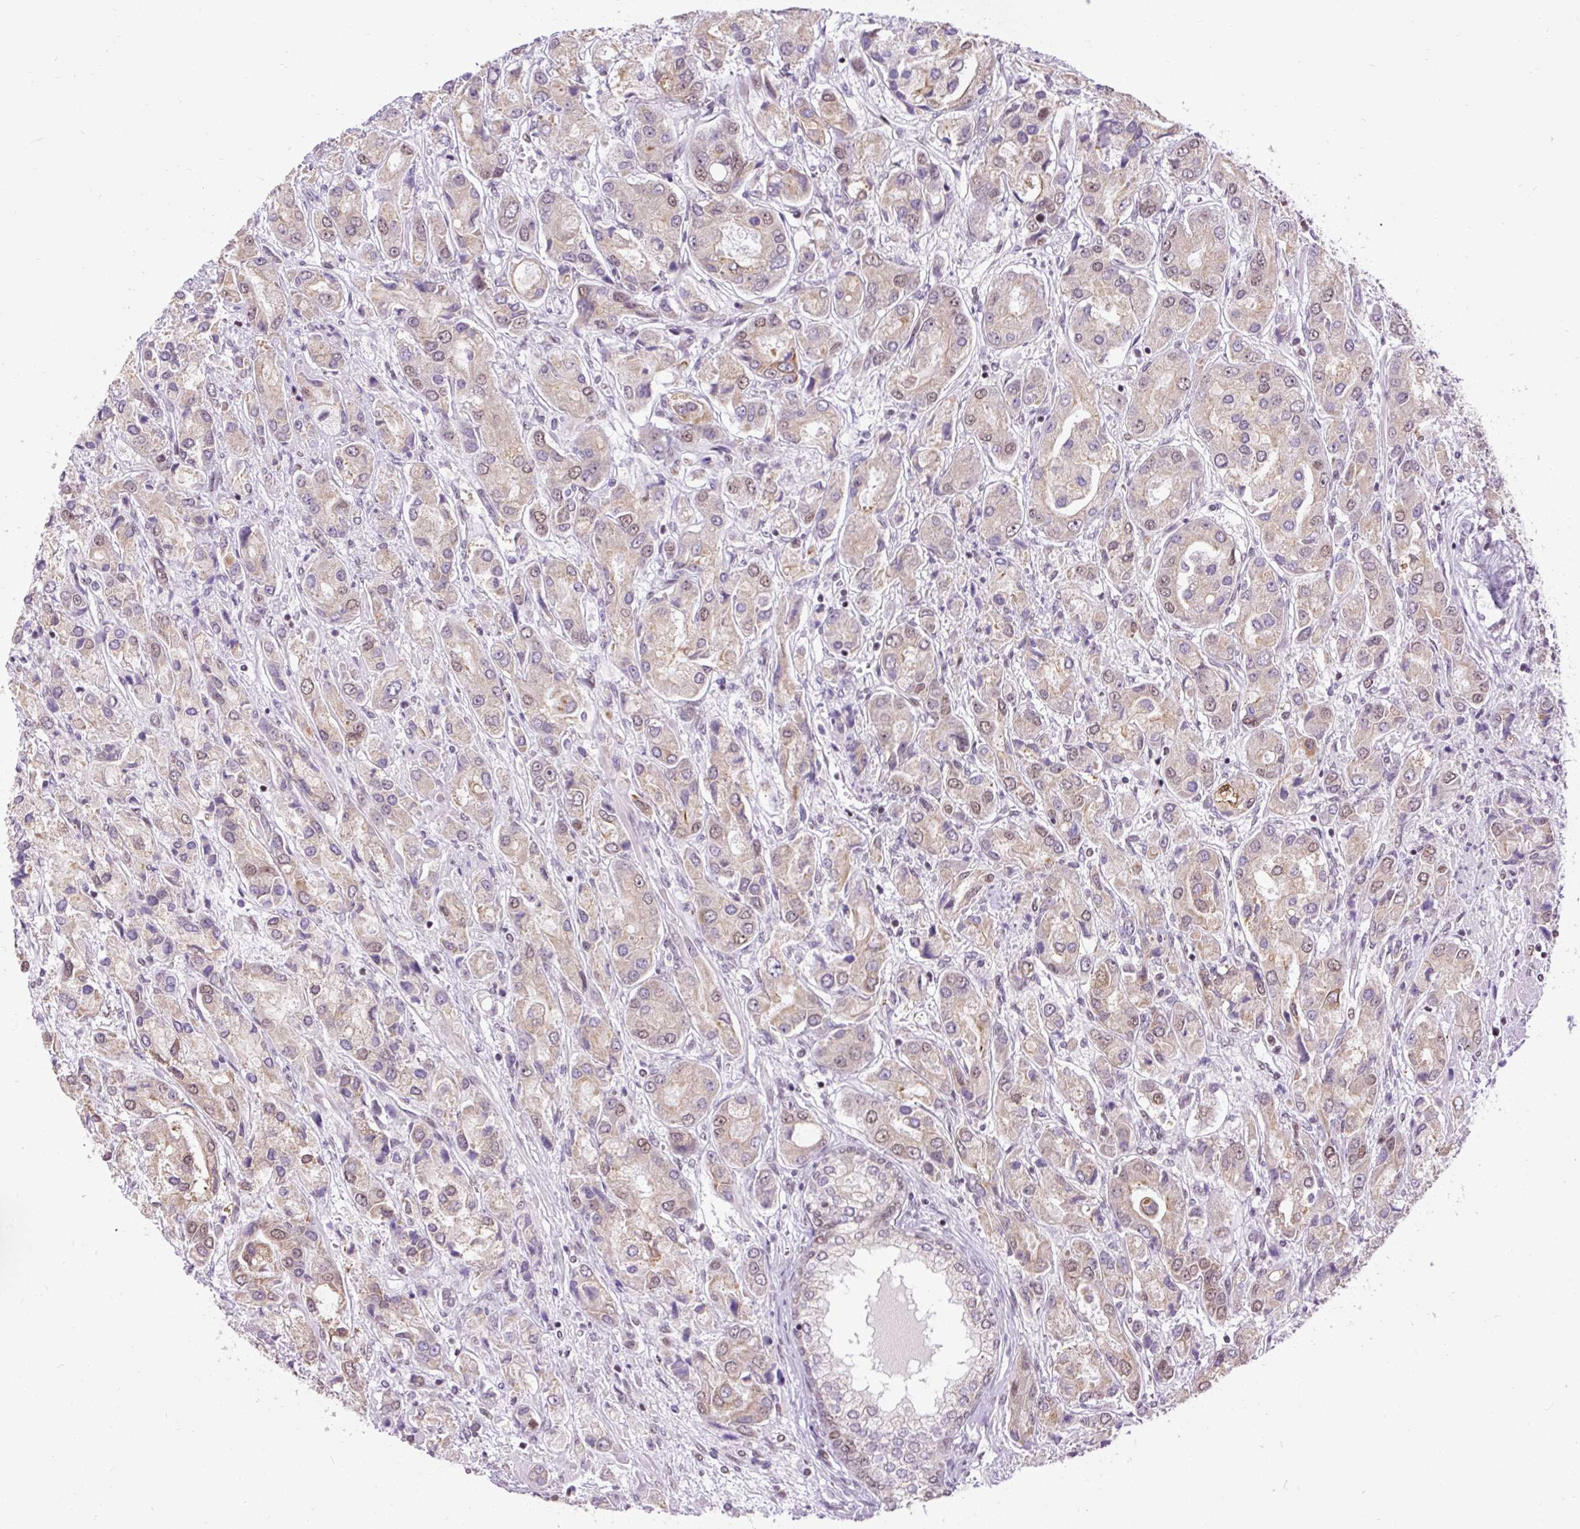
{"staining": {"intensity": "weak", "quantity": "25%-75%", "location": "nuclear"}, "tissue": "prostate cancer", "cell_type": "Tumor cells", "image_type": "cancer", "snomed": [{"axis": "morphology", "description": "Adenocarcinoma, High grade"}, {"axis": "topography", "description": "Prostate"}], "caption": "Protein analysis of prostate cancer (adenocarcinoma (high-grade)) tissue demonstrates weak nuclear expression in about 25%-75% of tumor cells. The staining was performed using DAB (3,3'-diaminobenzidine) to visualize the protein expression in brown, while the nuclei were stained in blue with hematoxylin (Magnification: 20x).", "gene": "ZNF672", "patient": {"sex": "male", "age": 67}}